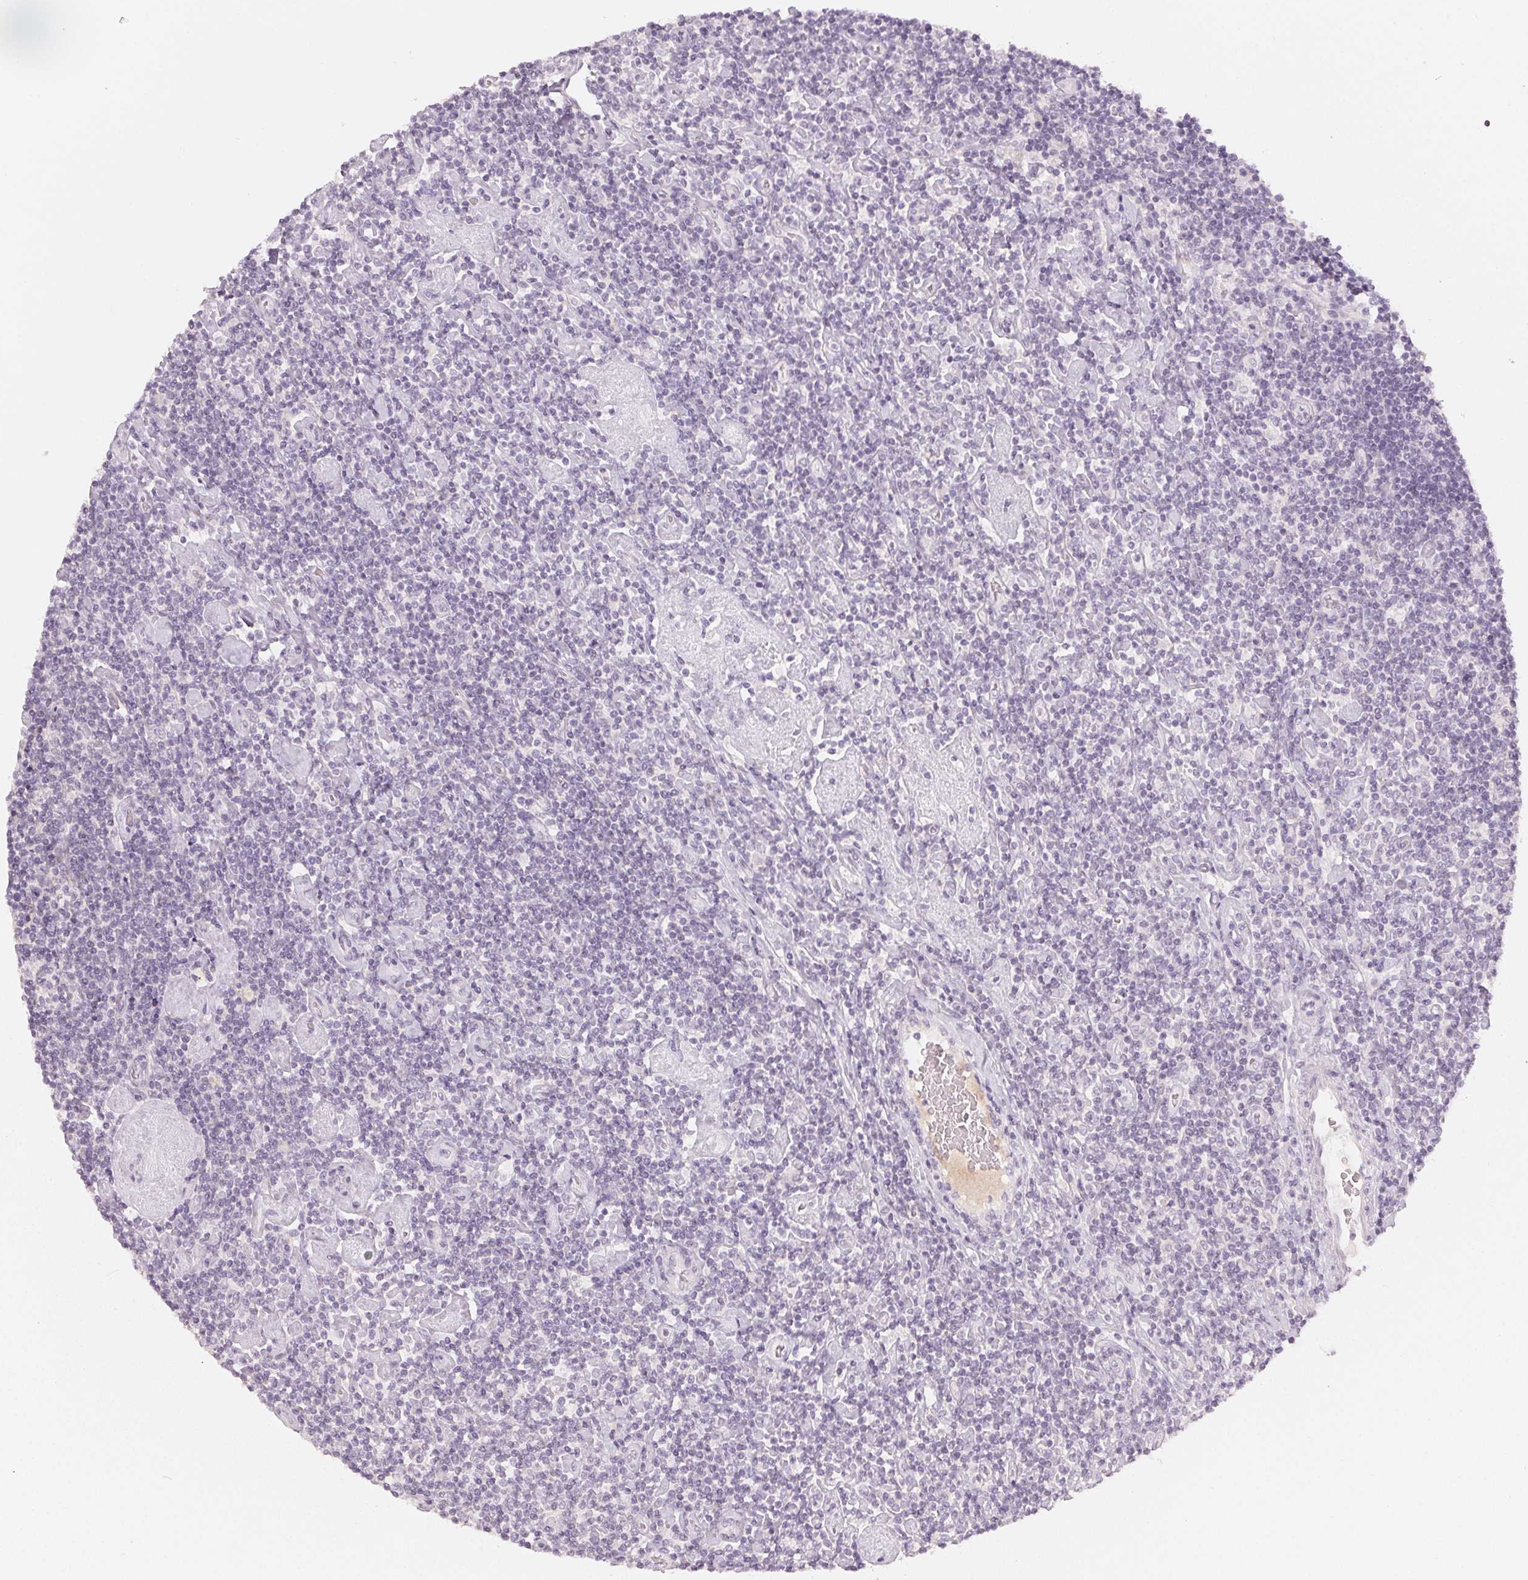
{"staining": {"intensity": "negative", "quantity": "none", "location": "none"}, "tissue": "lymphoma", "cell_type": "Tumor cells", "image_type": "cancer", "snomed": [{"axis": "morphology", "description": "Hodgkin's disease, NOS"}, {"axis": "topography", "description": "Lymph node"}], "caption": "Photomicrograph shows no significant protein positivity in tumor cells of Hodgkin's disease.", "gene": "LVRN", "patient": {"sex": "male", "age": 40}}